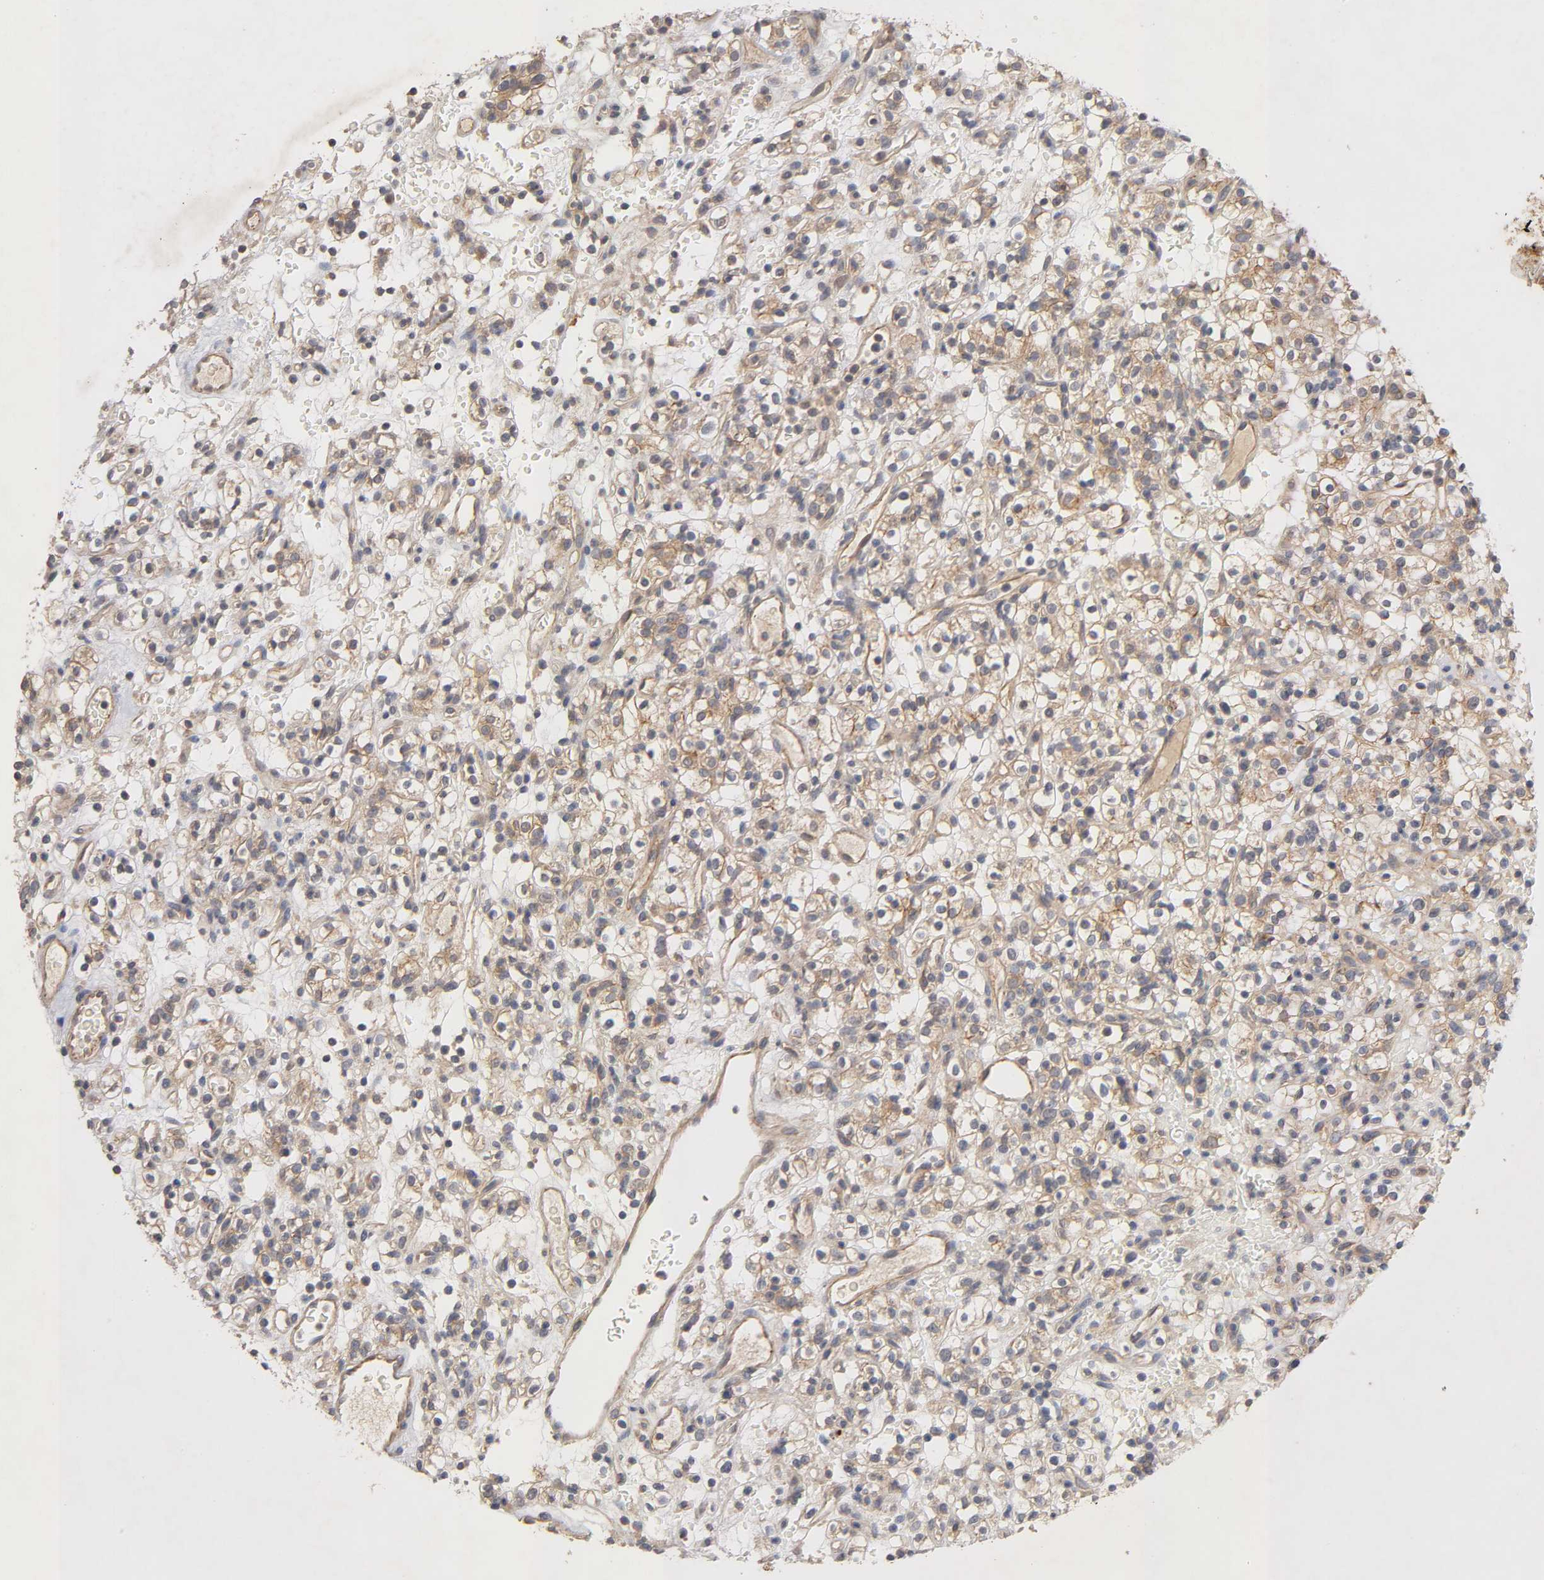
{"staining": {"intensity": "moderate", "quantity": ">75%", "location": "cytoplasmic/membranous"}, "tissue": "renal cancer", "cell_type": "Tumor cells", "image_type": "cancer", "snomed": [{"axis": "morphology", "description": "Normal tissue, NOS"}, {"axis": "morphology", "description": "Adenocarcinoma, NOS"}, {"axis": "topography", "description": "Kidney"}], "caption": "Immunohistochemistry (IHC) (DAB (3,3'-diaminobenzidine)) staining of renal adenocarcinoma demonstrates moderate cytoplasmic/membranous protein expression in about >75% of tumor cells.", "gene": "PDZD11", "patient": {"sex": "female", "age": 72}}